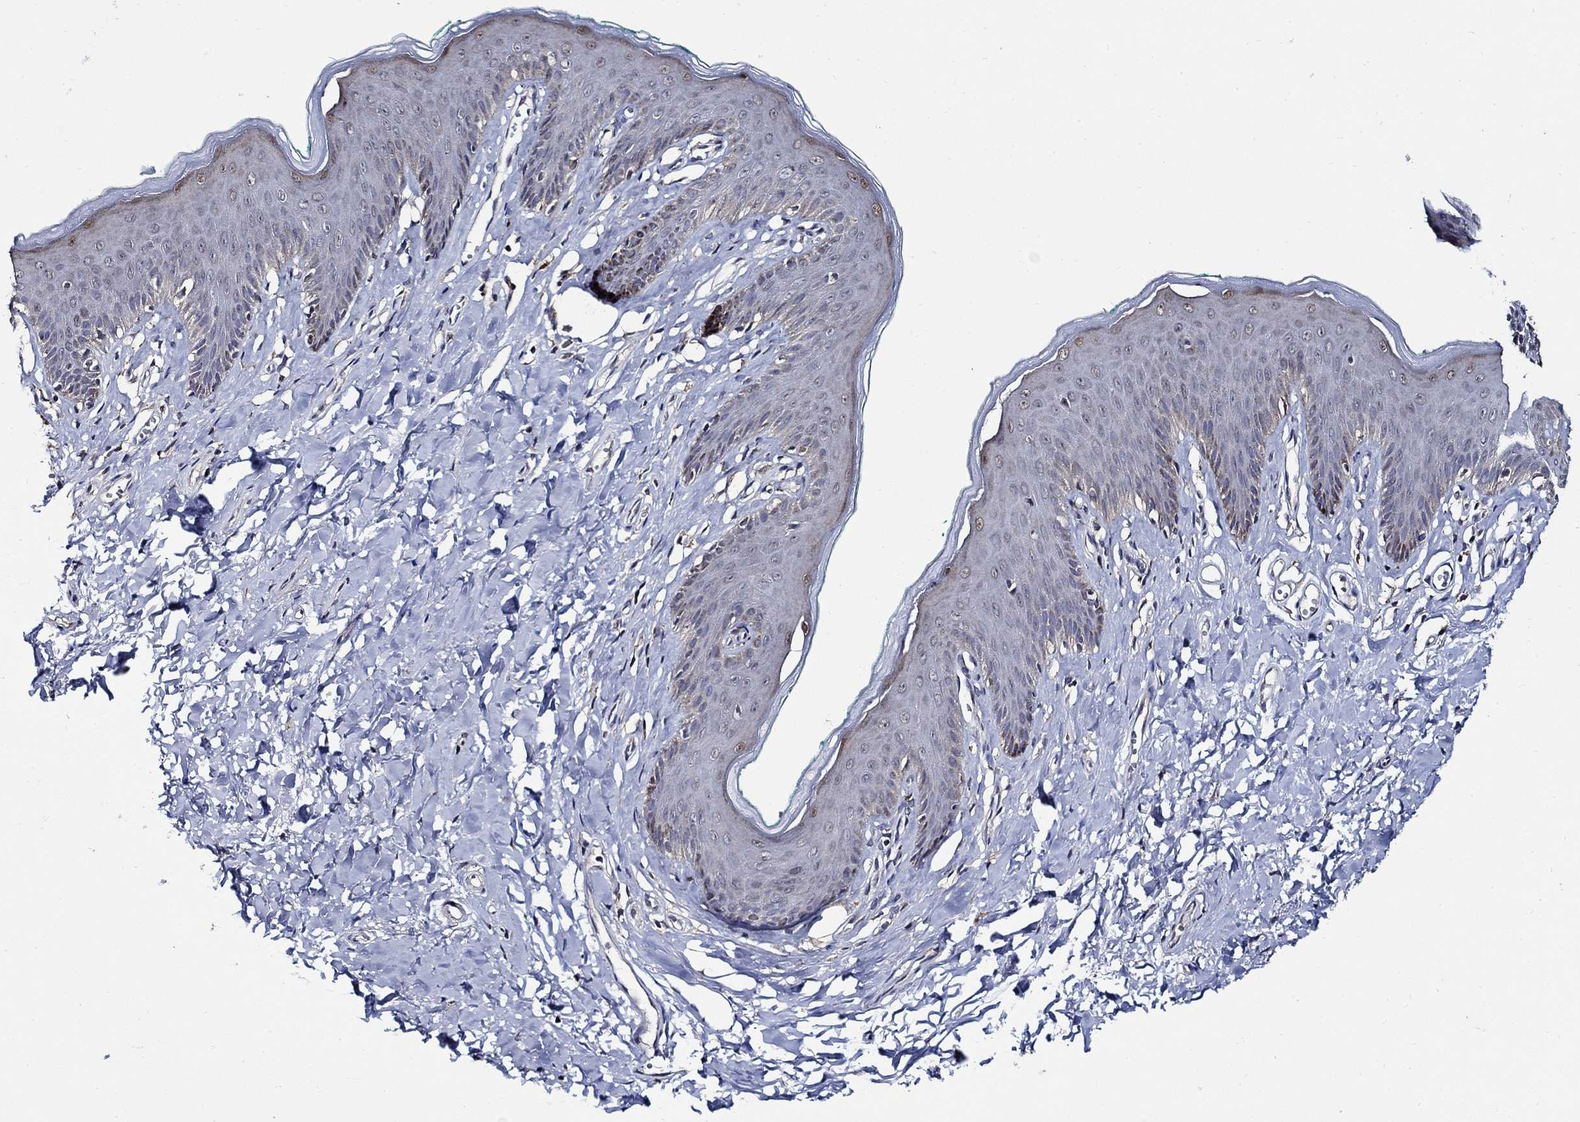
{"staining": {"intensity": "negative", "quantity": "none", "location": "none"}, "tissue": "skin", "cell_type": "Epidermal cells", "image_type": "normal", "snomed": [{"axis": "morphology", "description": "Normal tissue, NOS"}, {"axis": "topography", "description": "Vulva"}], "caption": "A photomicrograph of skin stained for a protein shows no brown staining in epidermal cells. (Stains: DAB immunohistochemistry with hematoxylin counter stain, Microscopy: brightfield microscopy at high magnification).", "gene": "WDR53", "patient": {"sex": "female", "age": 66}}